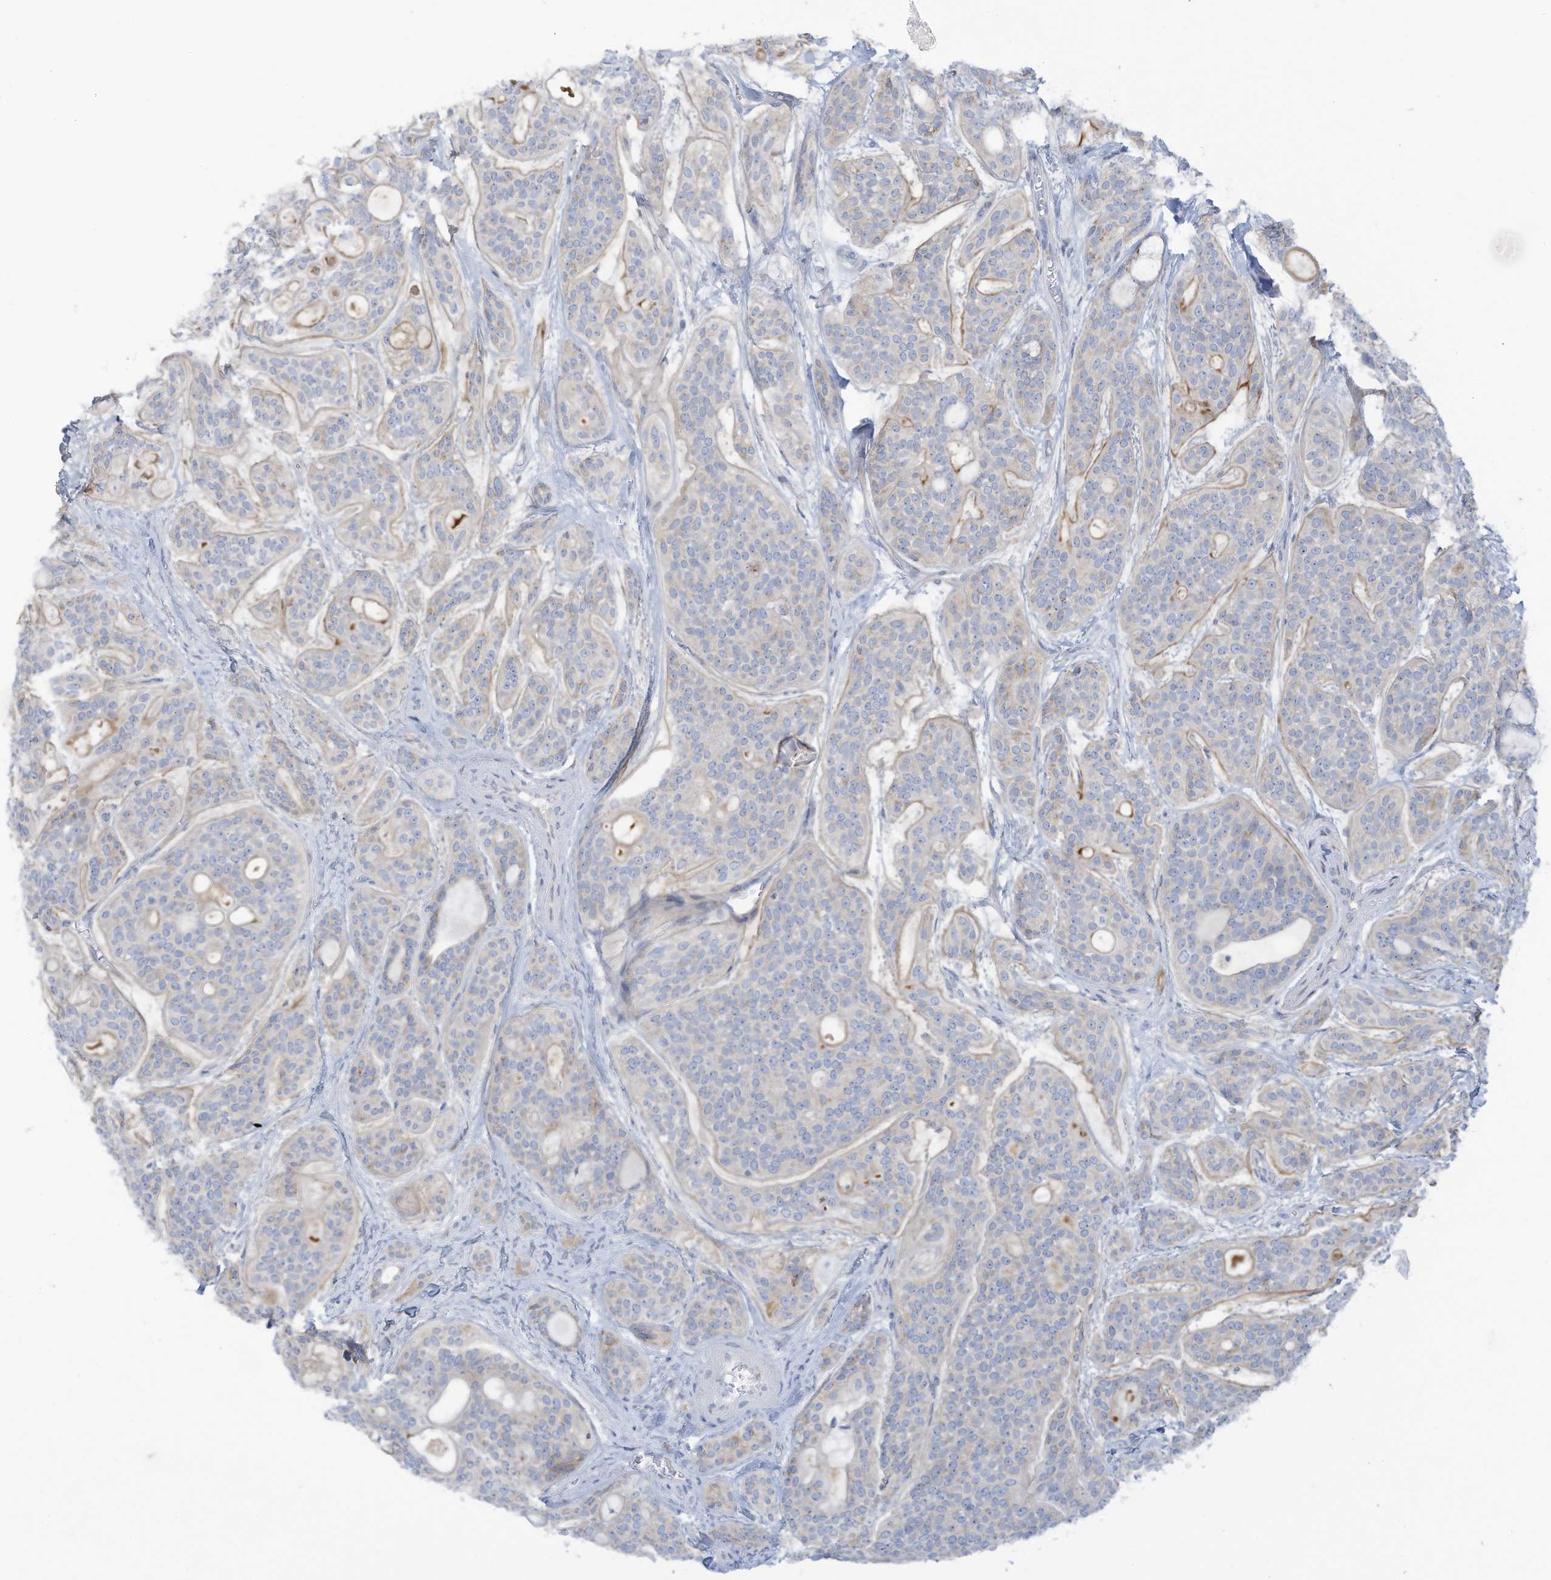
{"staining": {"intensity": "negative", "quantity": "none", "location": "none"}, "tissue": "head and neck cancer", "cell_type": "Tumor cells", "image_type": "cancer", "snomed": [{"axis": "morphology", "description": "Adenocarcinoma, NOS"}, {"axis": "topography", "description": "Head-Neck"}], "caption": "Head and neck cancer (adenocarcinoma) was stained to show a protein in brown. There is no significant positivity in tumor cells.", "gene": "TRMT2B", "patient": {"sex": "male", "age": 66}}